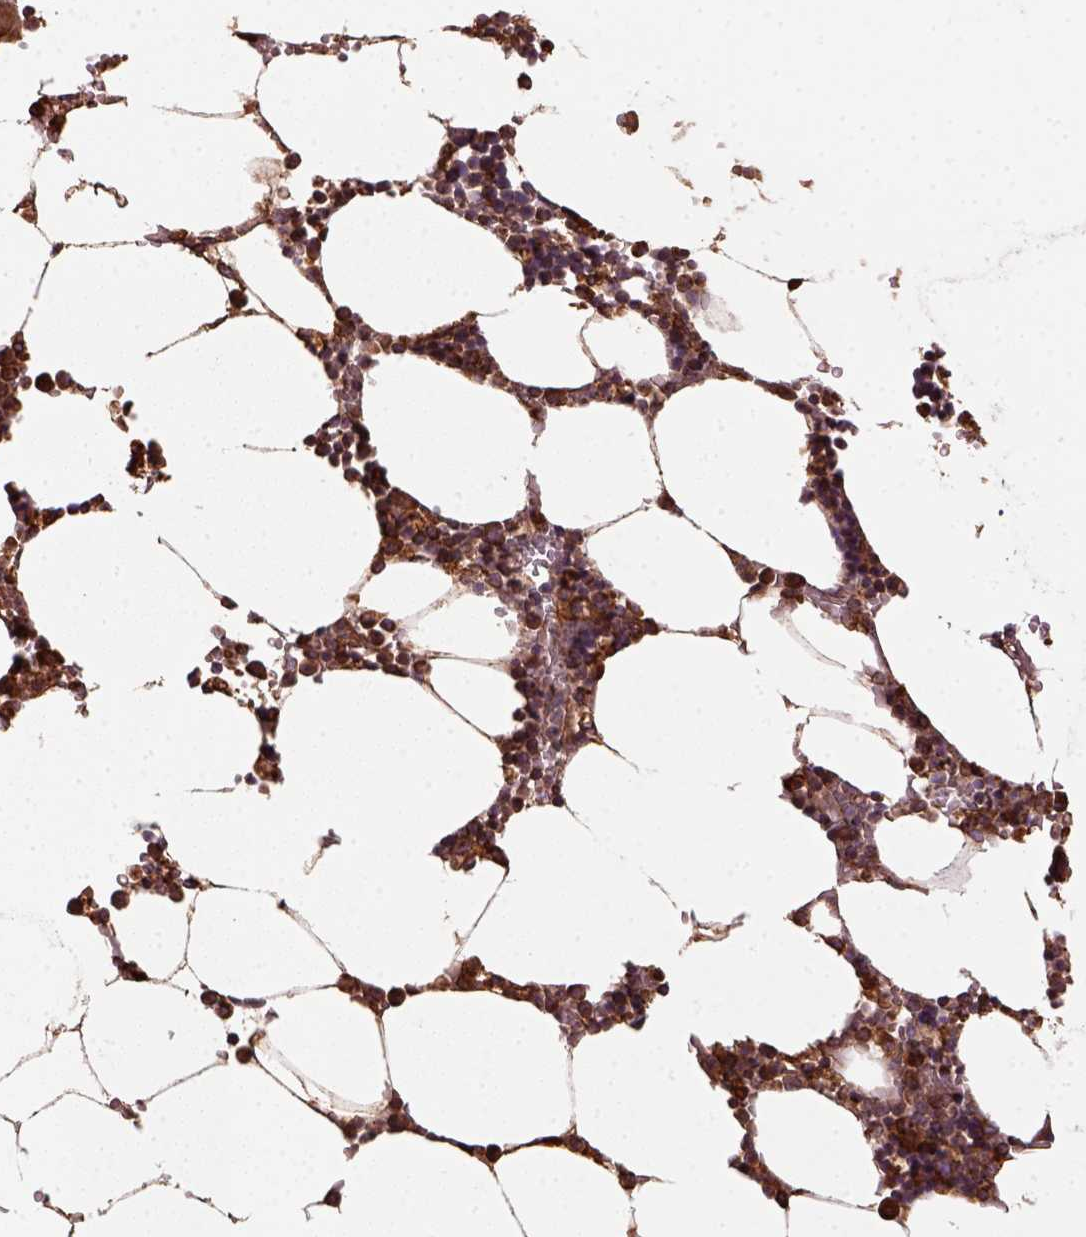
{"staining": {"intensity": "strong", "quantity": ">75%", "location": "nuclear"}, "tissue": "bone marrow", "cell_type": "Hematopoietic cells", "image_type": "normal", "snomed": [{"axis": "morphology", "description": "Normal tissue, NOS"}, {"axis": "topography", "description": "Bone marrow"}], "caption": "Strong nuclear expression for a protein is seen in about >75% of hematopoietic cells of unremarkable bone marrow using immunohistochemistry (IHC).", "gene": "MAPK8IP3", "patient": {"sex": "female", "age": 52}}